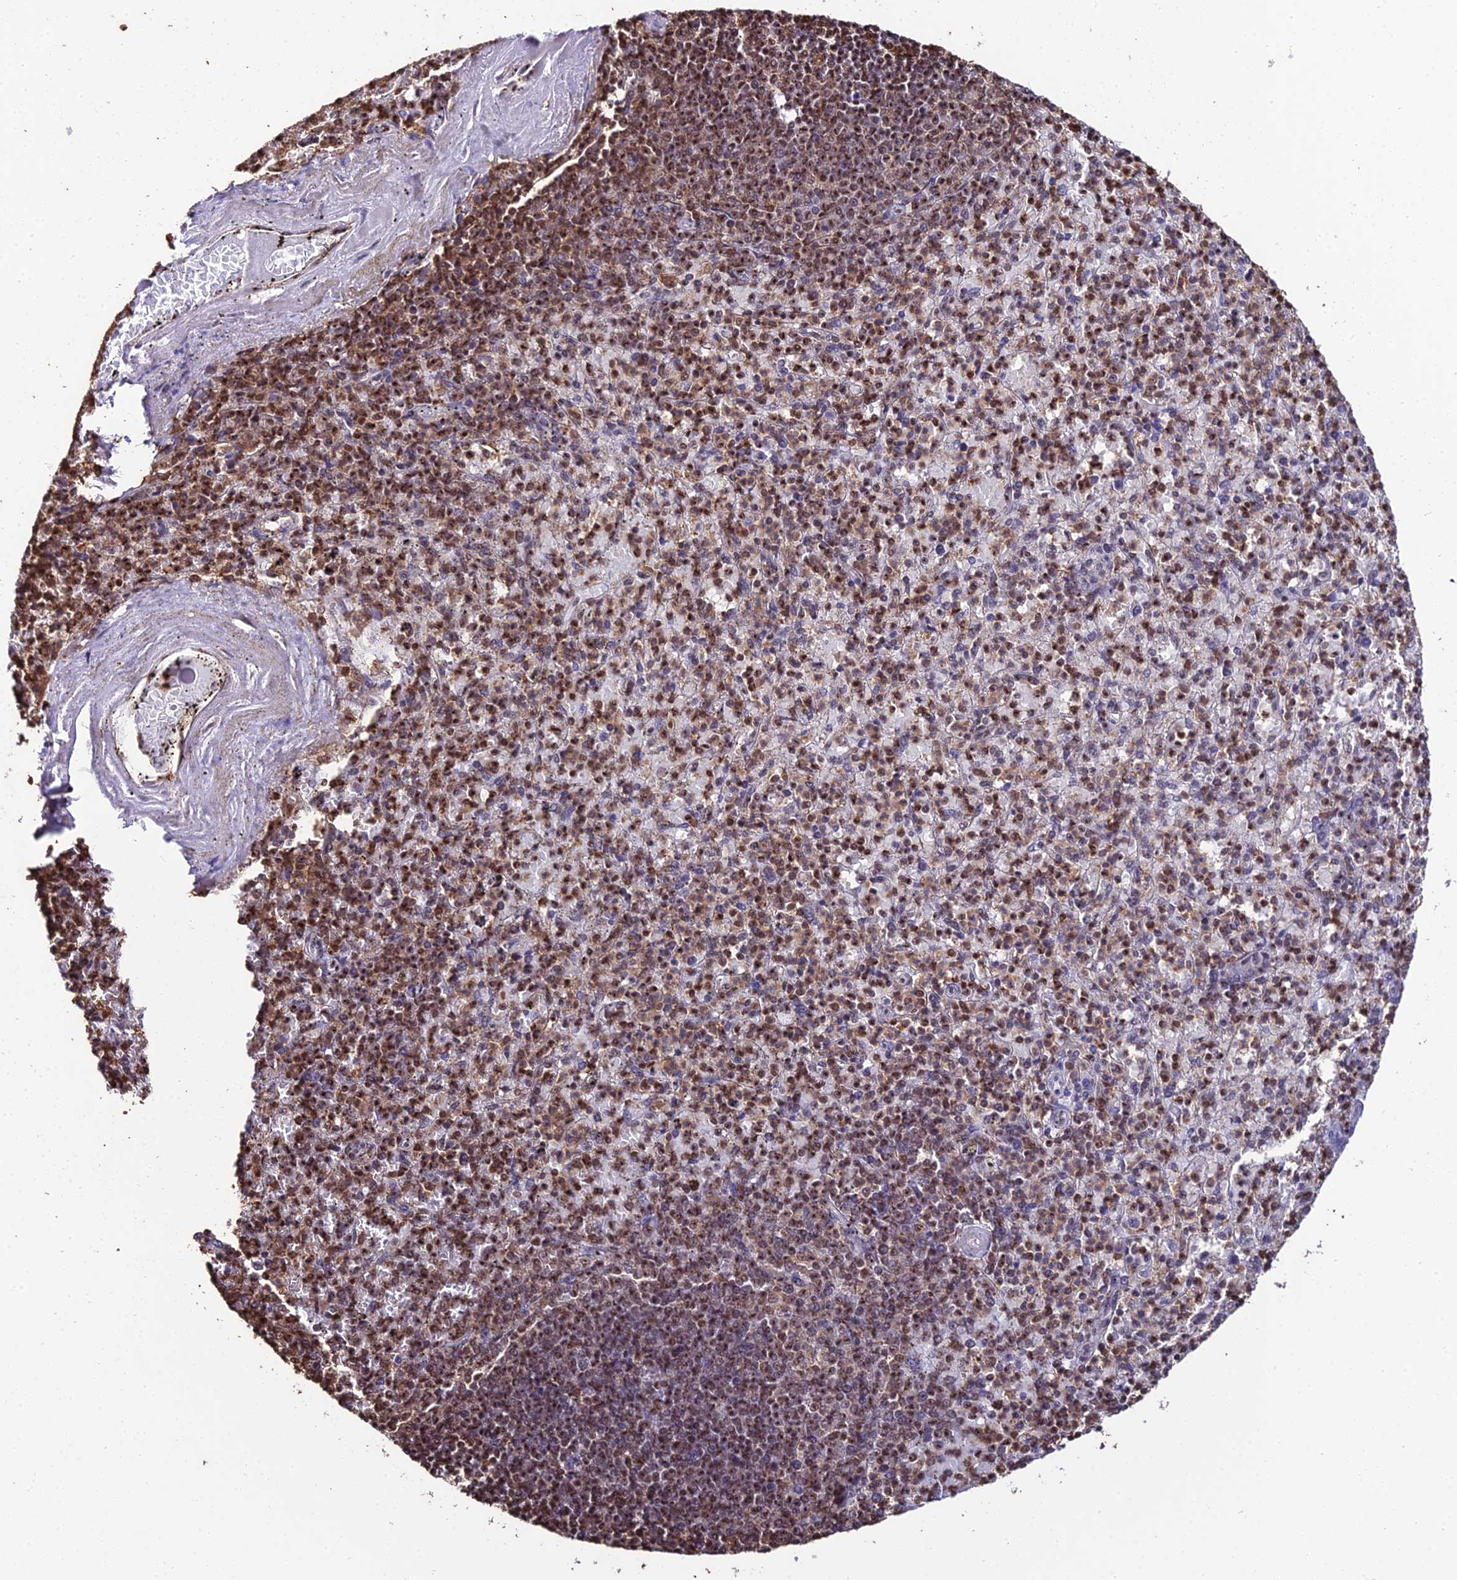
{"staining": {"intensity": "moderate", "quantity": ">75%", "location": "nuclear"}, "tissue": "spleen", "cell_type": "Cells in red pulp", "image_type": "normal", "snomed": [{"axis": "morphology", "description": "Normal tissue, NOS"}, {"axis": "topography", "description": "Spleen"}], "caption": "This is a photomicrograph of immunohistochemistry (IHC) staining of unremarkable spleen, which shows moderate expression in the nuclear of cells in red pulp.", "gene": "PPP4C", "patient": {"sex": "male", "age": 82}}